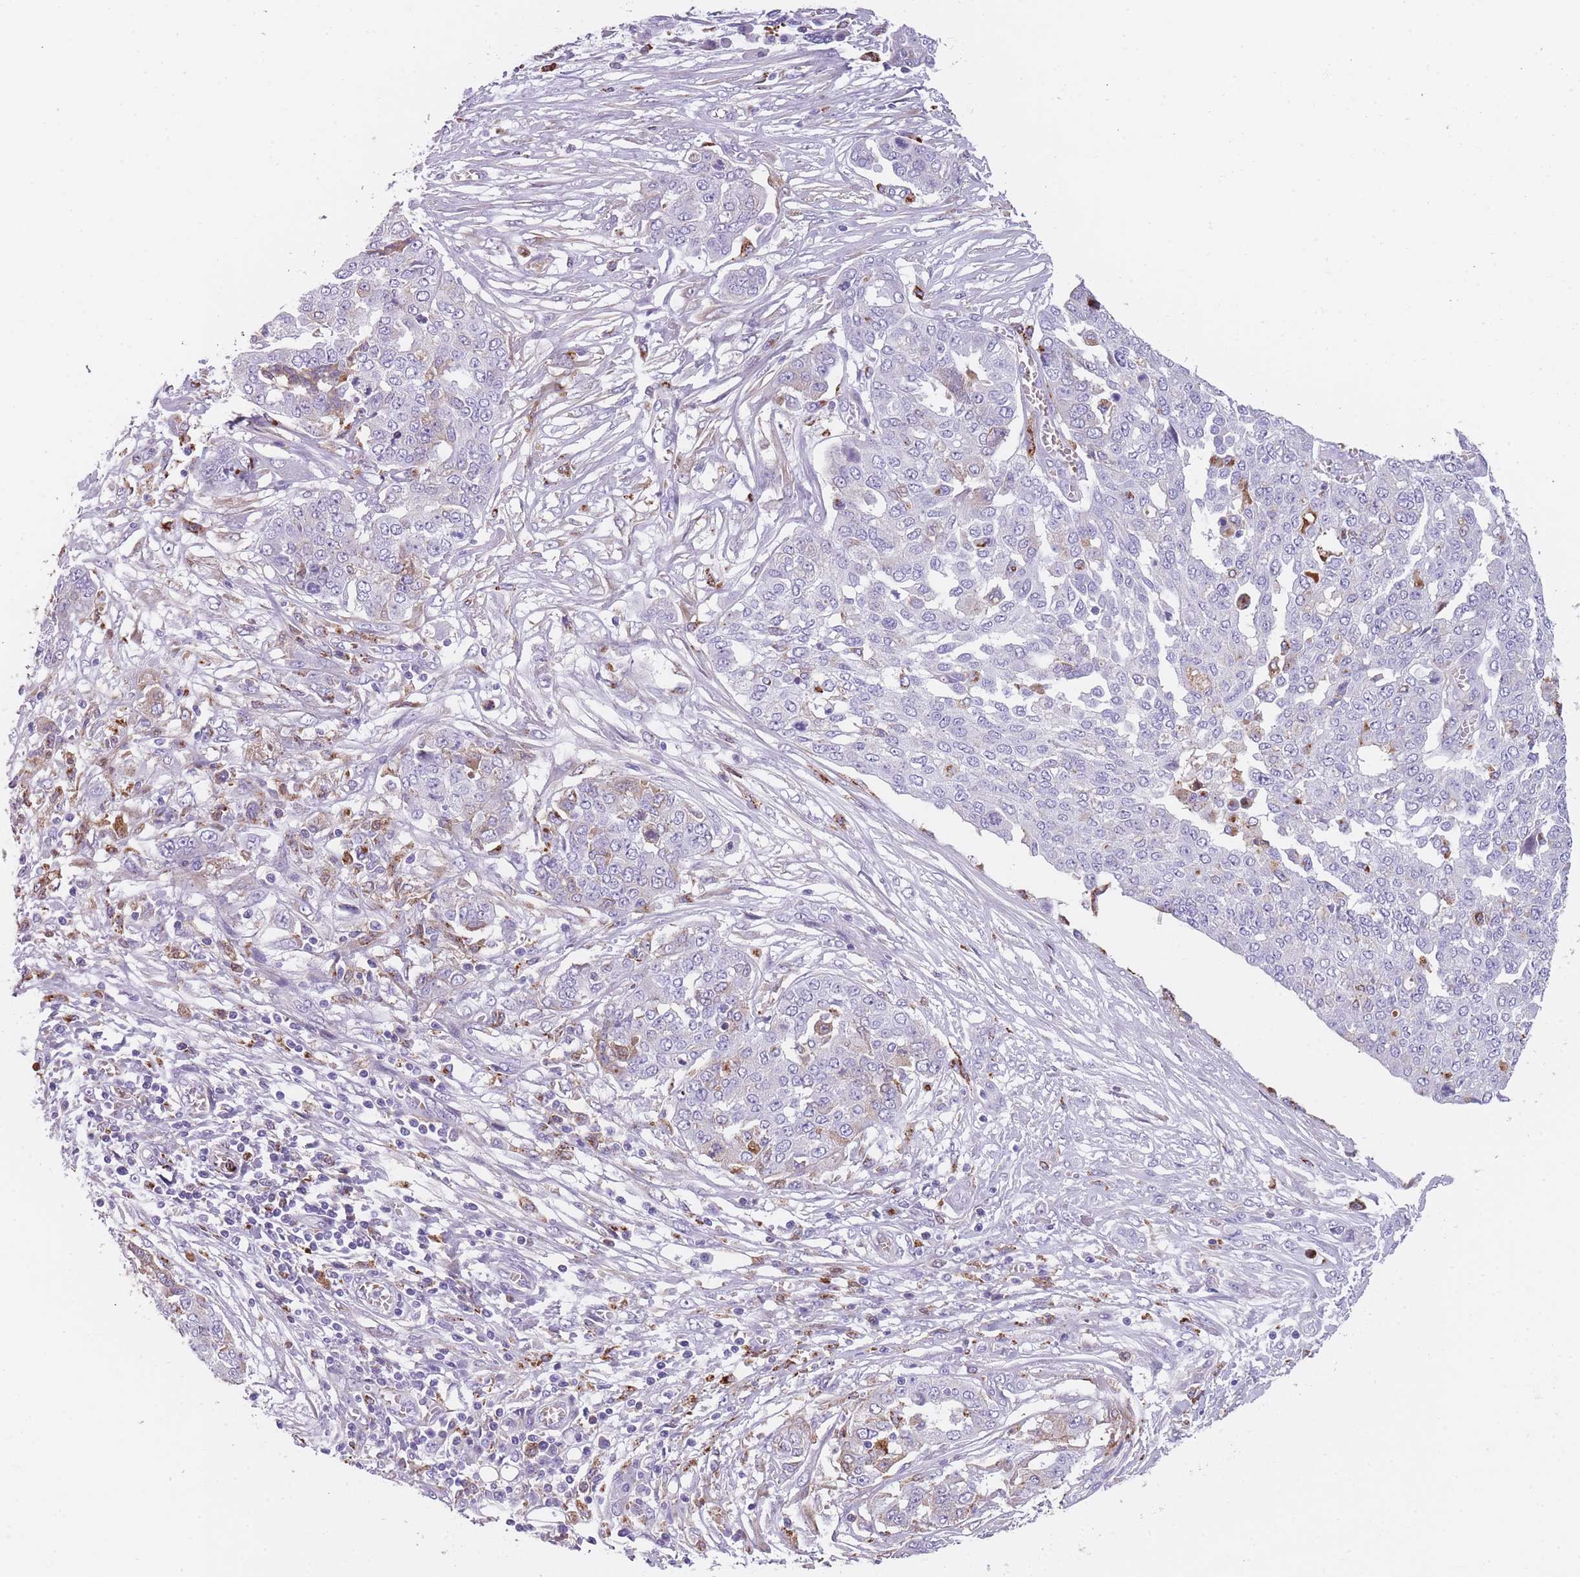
{"staining": {"intensity": "weak", "quantity": "<25%", "location": "cytoplasmic/membranous"}, "tissue": "ovarian cancer", "cell_type": "Tumor cells", "image_type": "cancer", "snomed": [{"axis": "morphology", "description": "Cystadenocarcinoma, serous, NOS"}, {"axis": "topography", "description": "Soft tissue"}, {"axis": "topography", "description": "Ovary"}], "caption": "Human ovarian cancer (serous cystadenocarcinoma) stained for a protein using immunohistochemistry displays no staining in tumor cells.", "gene": "GNAT1", "patient": {"sex": "female", "age": 57}}